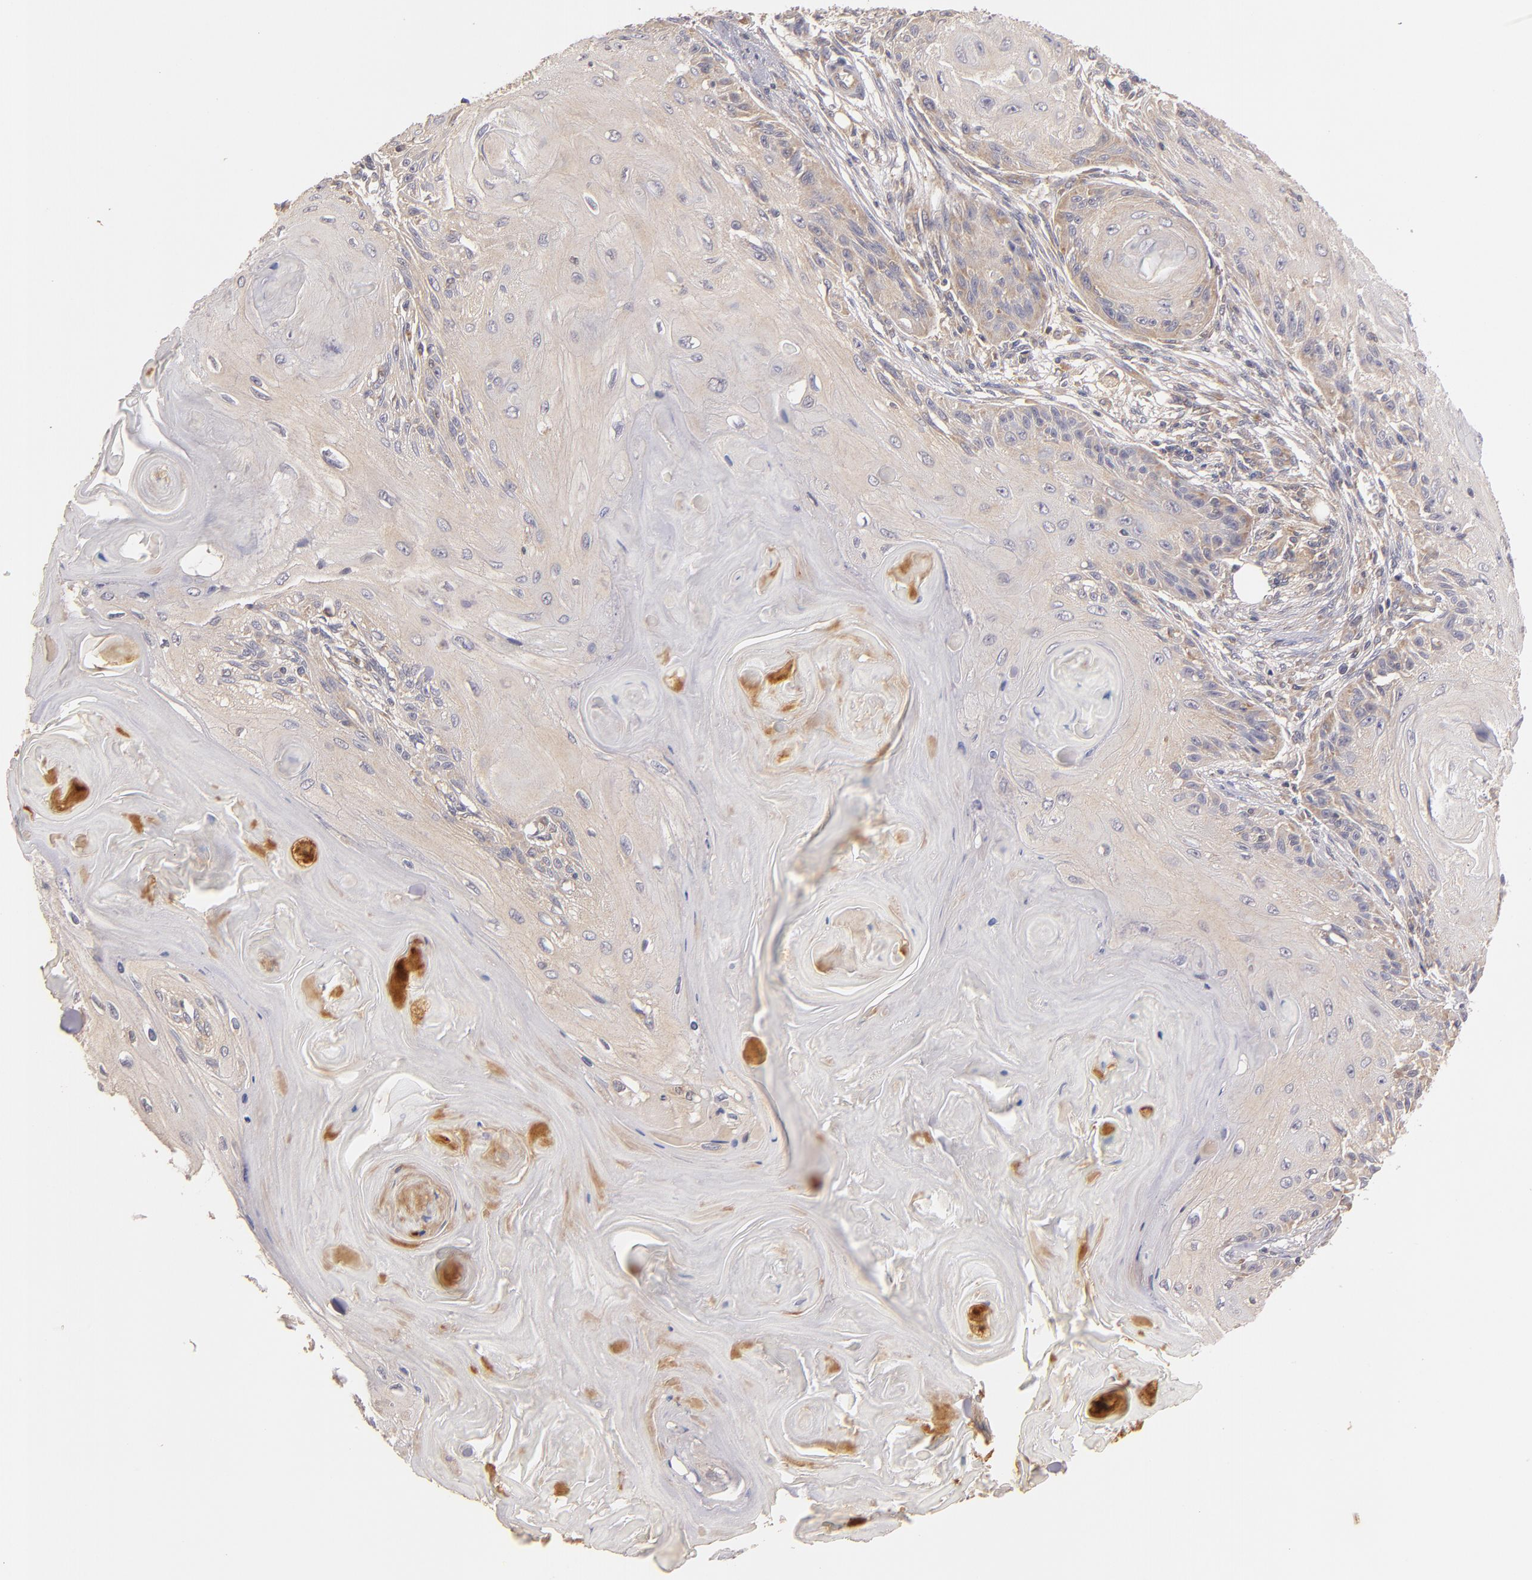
{"staining": {"intensity": "moderate", "quantity": "<25%", "location": "cytoplasmic/membranous"}, "tissue": "skin cancer", "cell_type": "Tumor cells", "image_type": "cancer", "snomed": [{"axis": "morphology", "description": "Squamous cell carcinoma, NOS"}, {"axis": "topography", "description": "Skin"}], "caption": "Immunohistochemistry (DAB) staining of skin squamous cell carcinoma exhibits moderate cytoplasmic/membranous protein positivity in about <25% of tumor cells.", "gene": "UPF3B", "patient": {"sex": "female", "age": 88}}